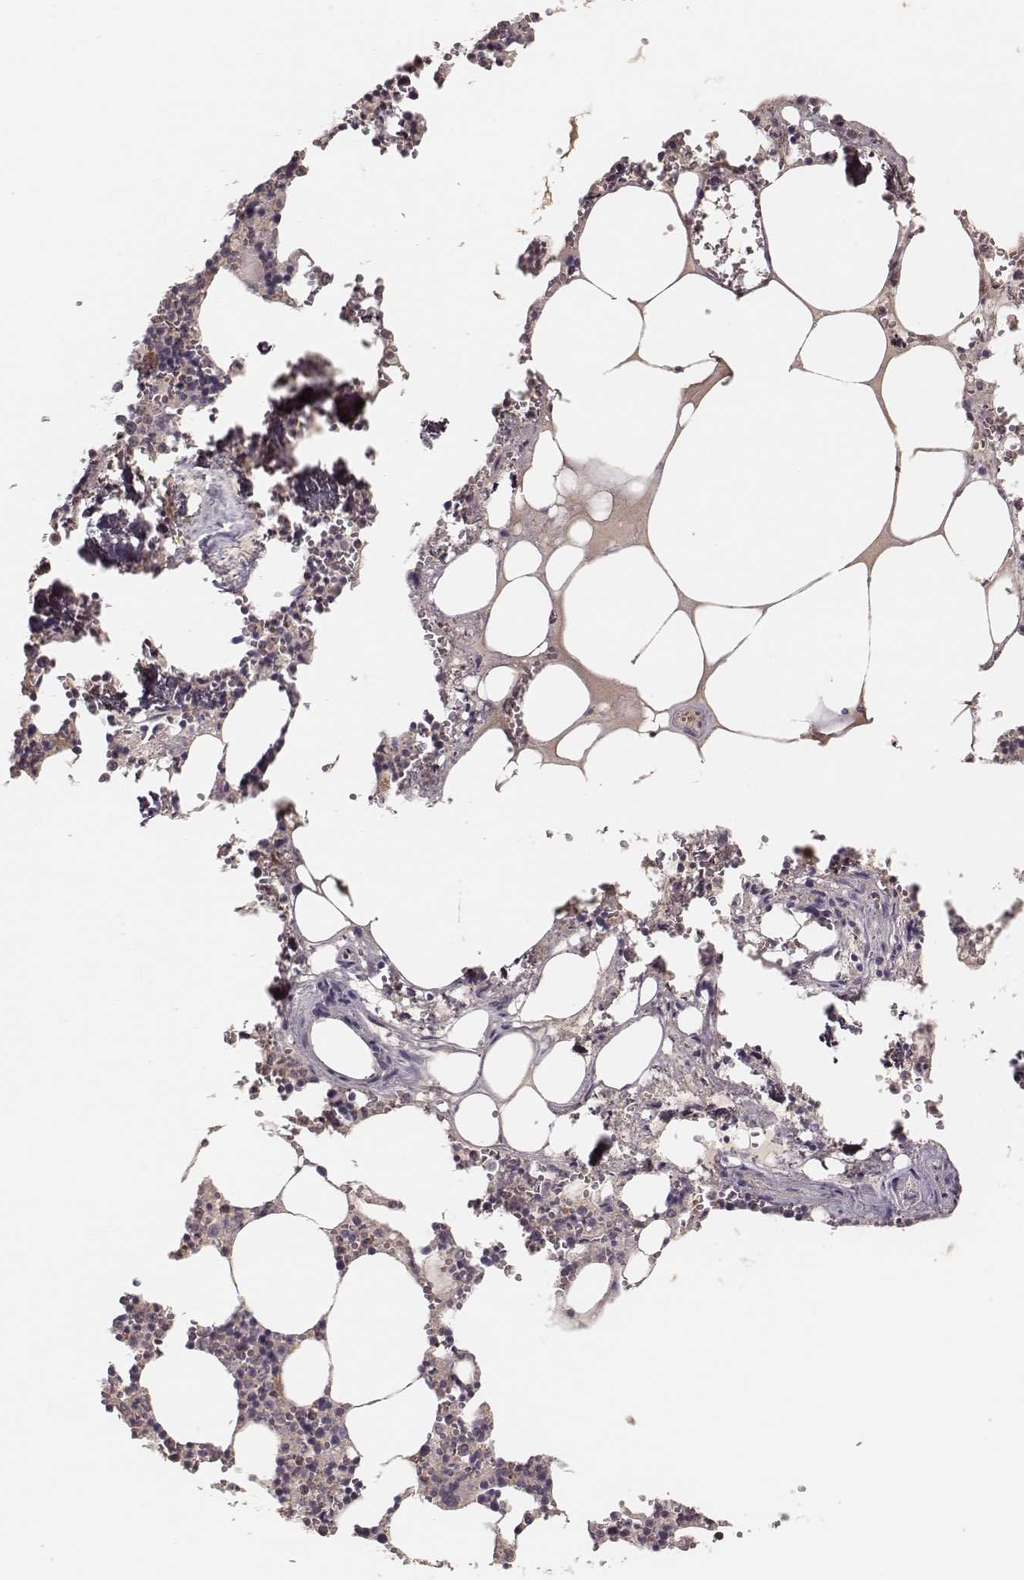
{"staining": {"intensity": "negative", "quantity": "none", "location": "none"}, "tissue": "bone marrow", "cell_type": "Hematopoietic cells", "image_type": "normal", "snomed": [{"axis": "morphology", "description": "Normal tissue, NOS"}, {"axis": "topography", "description": "Bone marrow"}], "caption": "High magnification brightfield microscopy of unremarkable bone marrow stained with DAB (brown) and counterstained with hematoxylin (blue): hematopoietic cells show no significant expression.", "gene": "CARS1", "patient": {"sex": "male", "age": 54}}